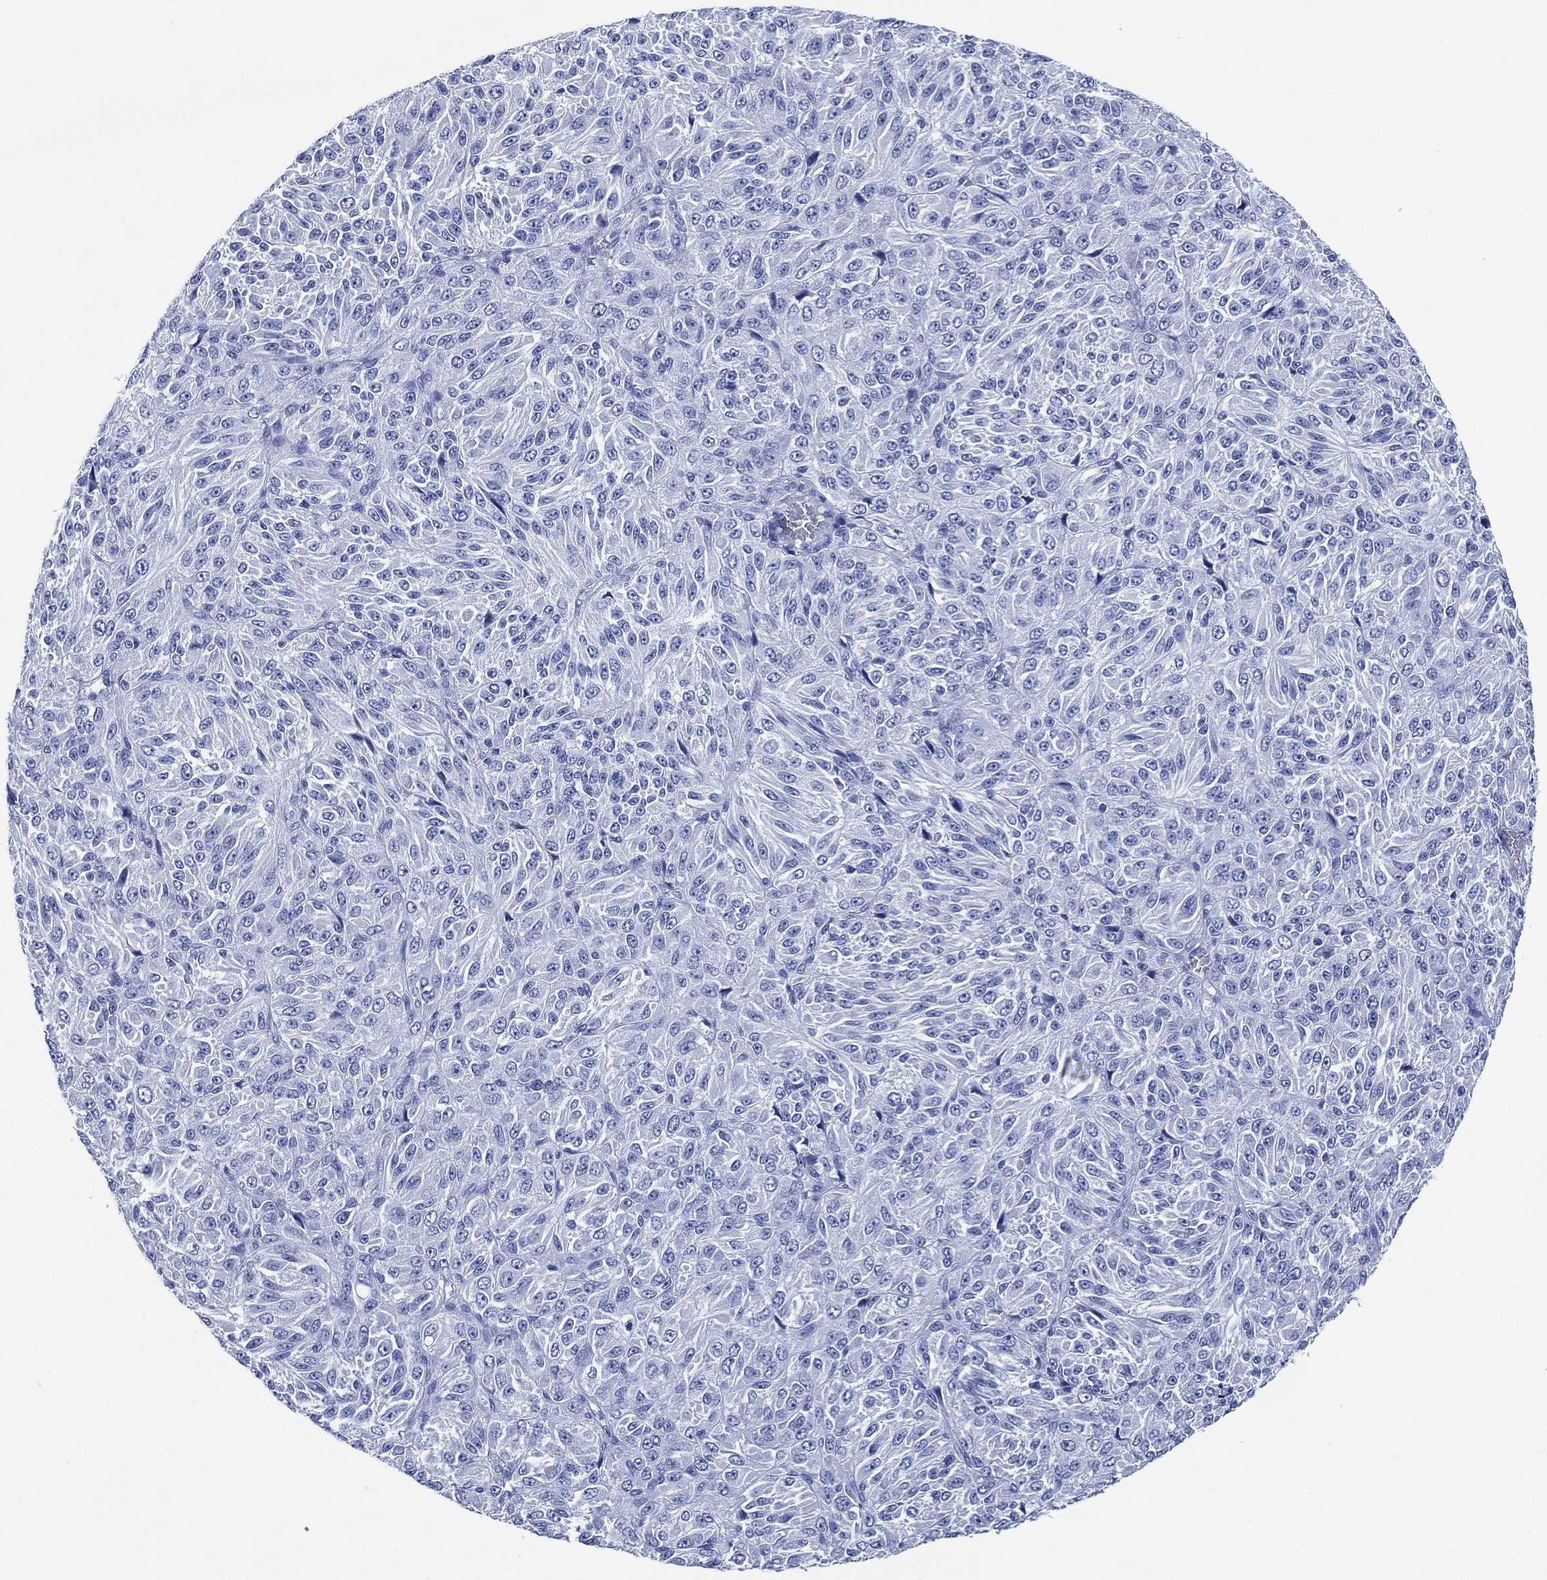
{"staining": {"intensity": "negative", "quantity": "none", "location": "none"}, "tissue": "melanoma", "cell_type": "Tumor cells", "image_type": "cancer", "snomed": [{"axis": "morphology", "description": "Malignant melanoma, Metastatic site"}, {"axis": "topography", "description": "Brain"}], "caption": "Immunohistochemistry (IHC) histopathology image of malignant melanoma (metastatic site) stained for a protein (brown), which demonstrates no positivity in tumor cells. The staining is performed using DAB (3,3'-diaminobenzidine) brown chromogen with nuclei counter-stained in using hematoxylin.", "gene": "SIGLECL1", "patient": {"sex": "female", "age": 56}}